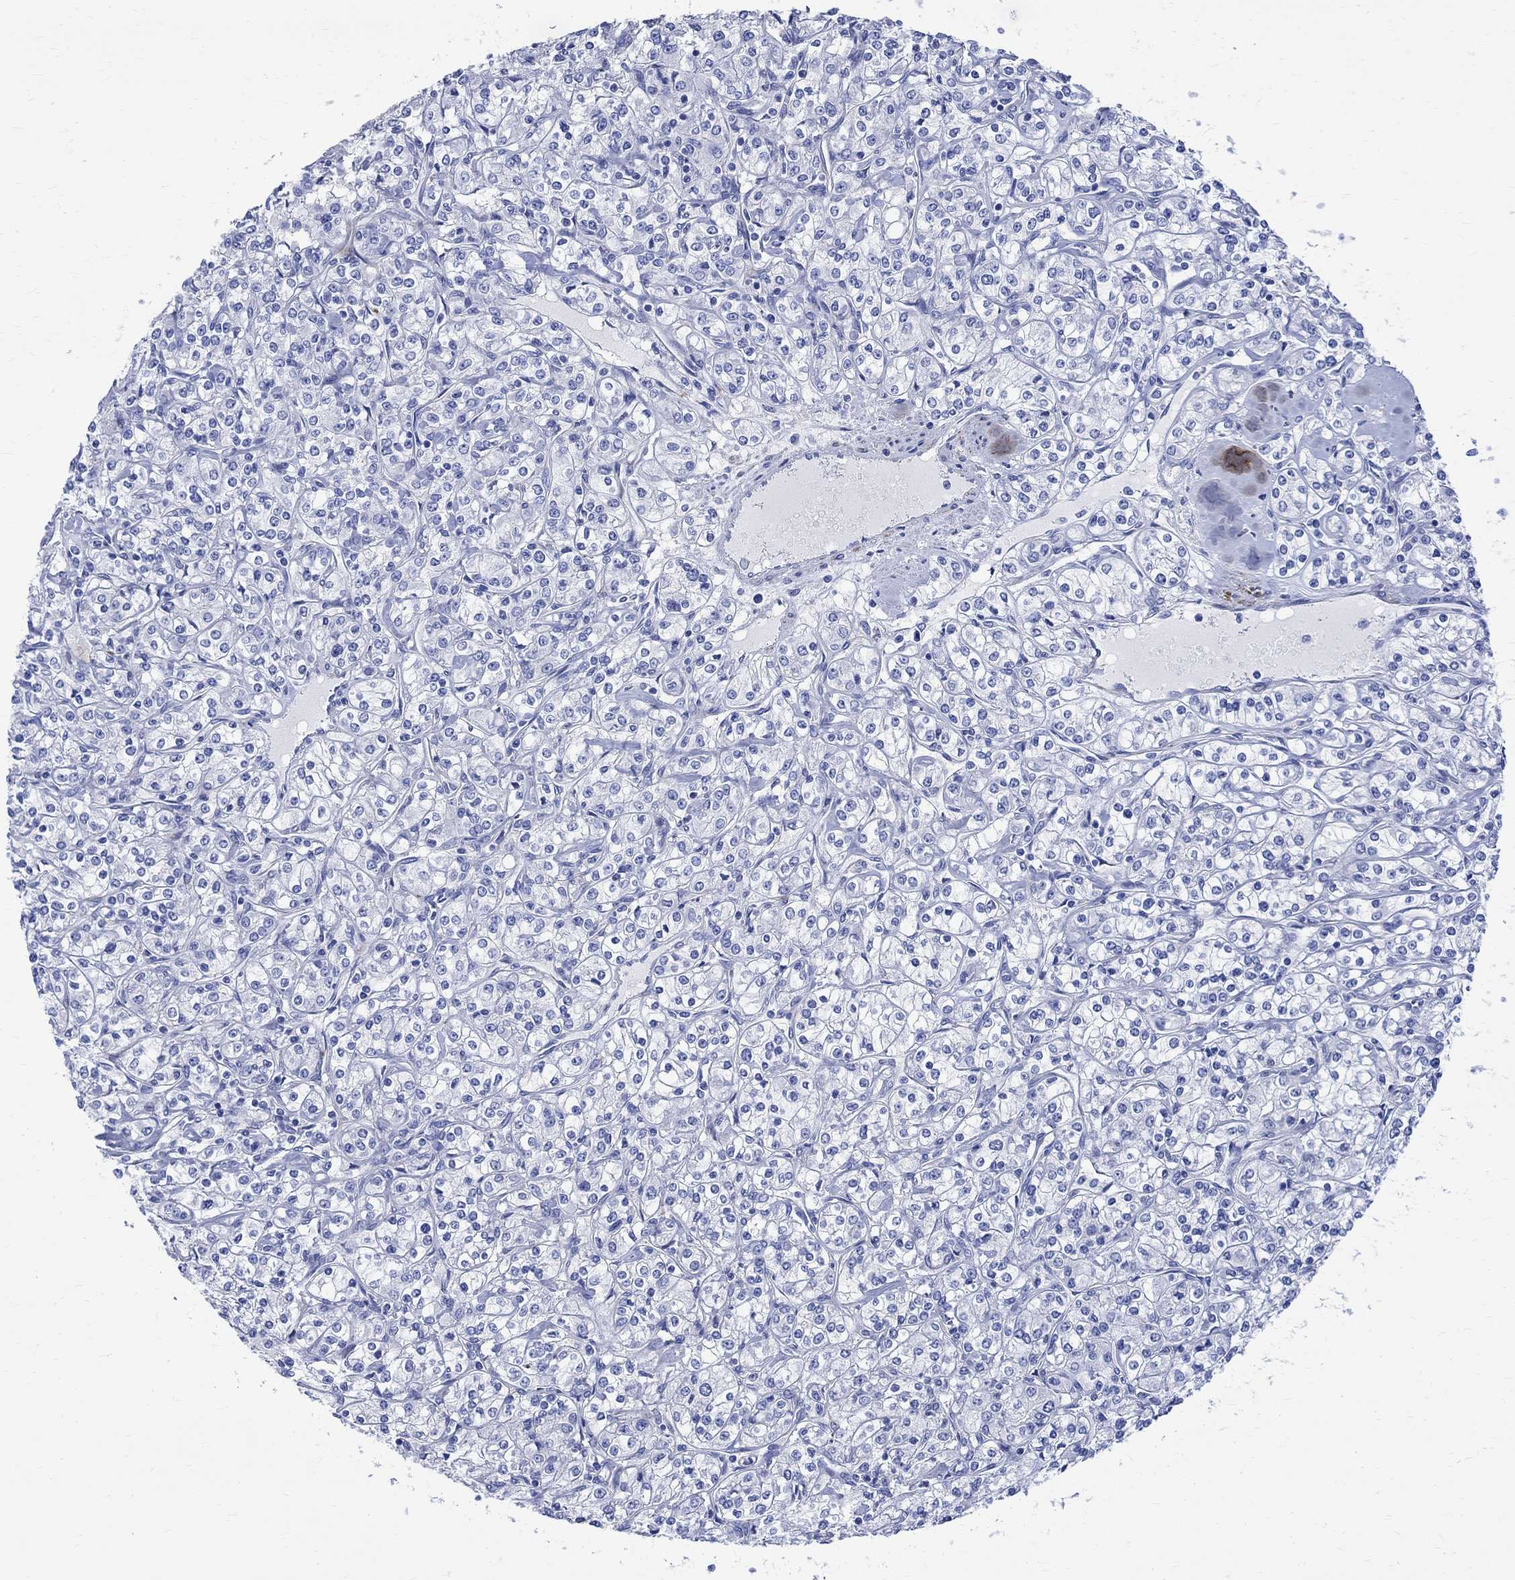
{"staining": {"intensity": "negative", "quantity": "none", "location": "none"}, "tissue": "renal cancer", "cell_type": "Tumor cells", "image_type": "cancer", "snomed": [{"axis": "morphology", "description": "Adenocarcinoma, NOS"}, {"axis": "topography", "description": "Kidney"}], "caption": "A high-resolution histopathology image shows IHC staining of renal adenocarcinoma, which exhibits no significant positivity in tumor cells.", "gene": "PARVB", "patient": {"sex": "male", "age": 77}}